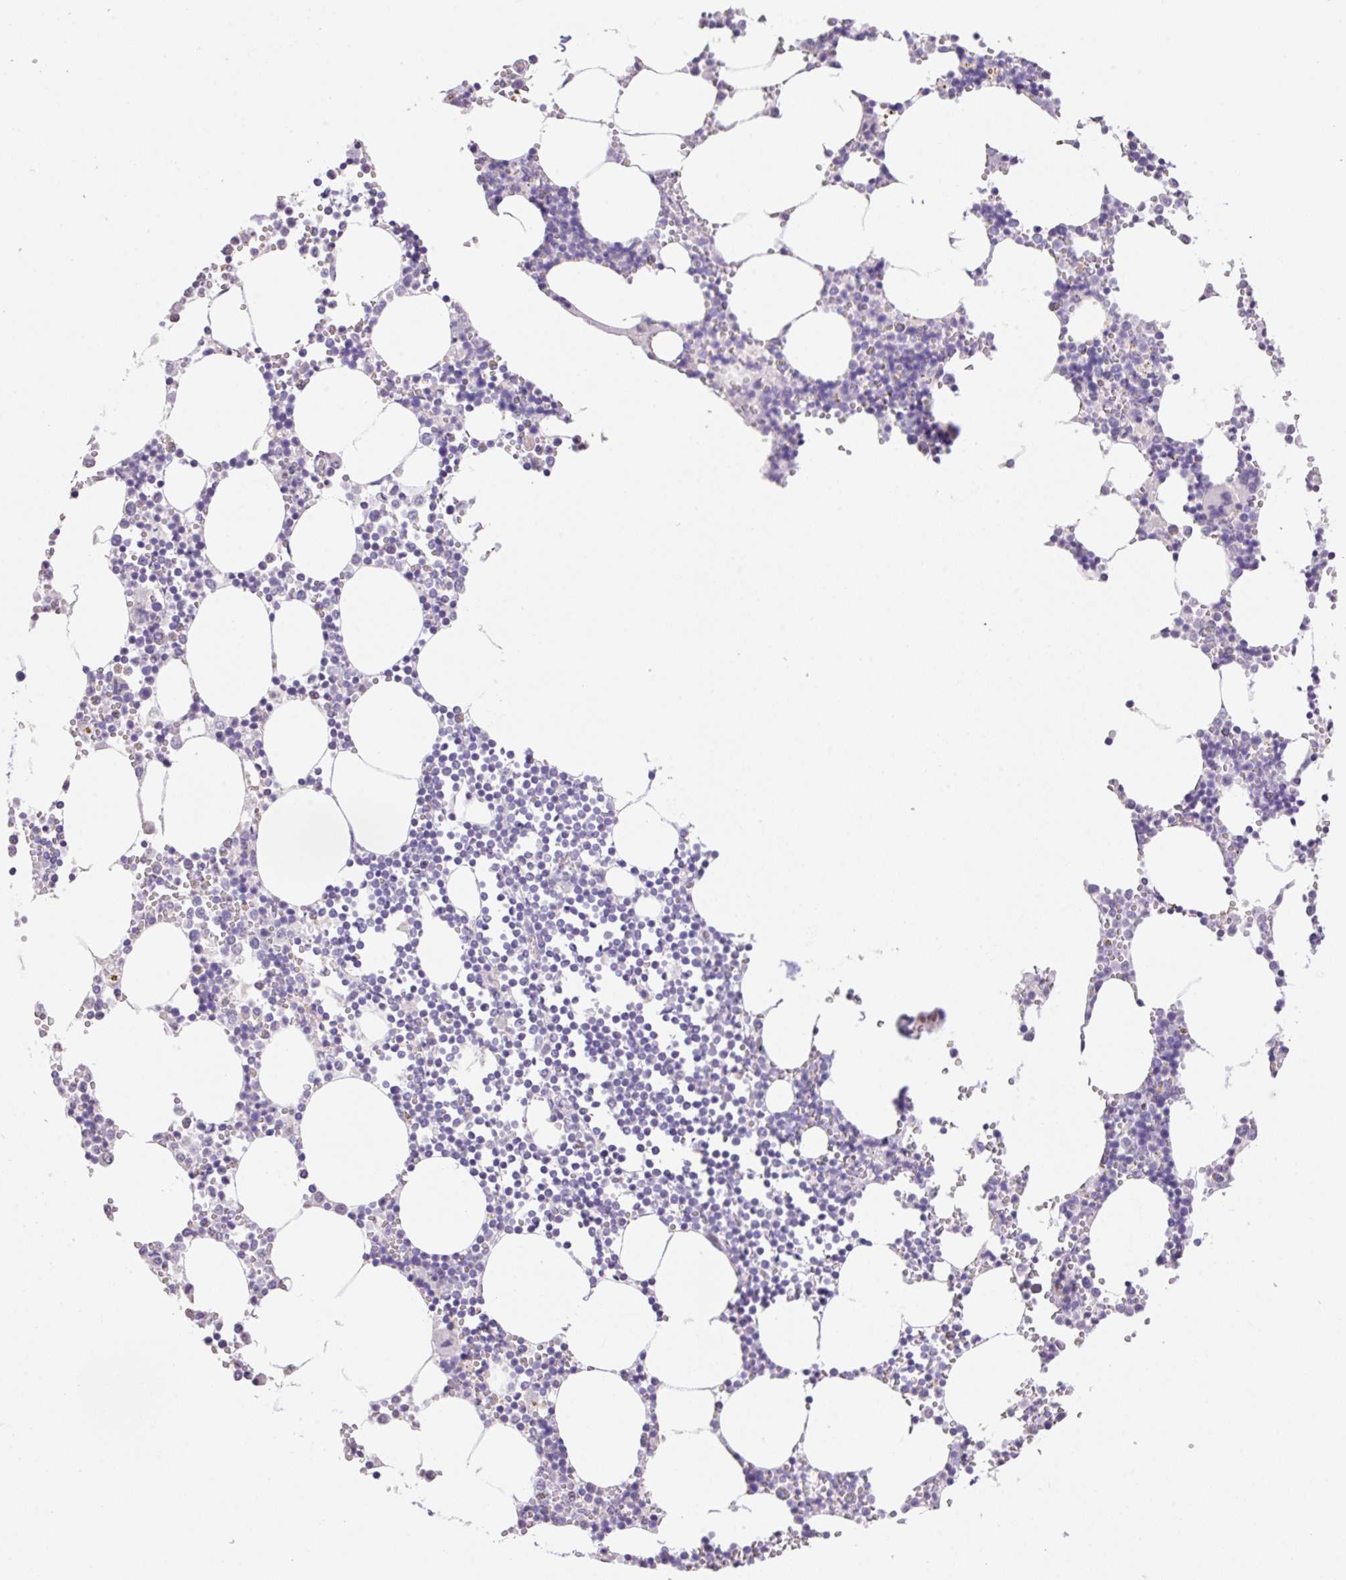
{"staining": {"intensity": "negative", "quantity": "none", "location": "none"}, "tissue": "bone marrow", "cell_type": "Hematopoietic cells", "image_type": "normal", "snomed": [{"axis": "morphology", "description": "Normal tissue, NOS"}, {"axis": "topography", "description": "Bone marrow"}], "caption": "A high-resolution photomicrograph shows immunohistochemistry (IHC) staining of unremarkable bone marrow, which exhibits no significant positivity in hematopoietic cells. Brightfield microscopy of IHC stained with DAB (3,3'-diaminobenzidine) (brown) and hematoxylin (blue), captured at high magnification.", "gene": "HCRTR2", "patient": {"sex": "male", "age": 54}}